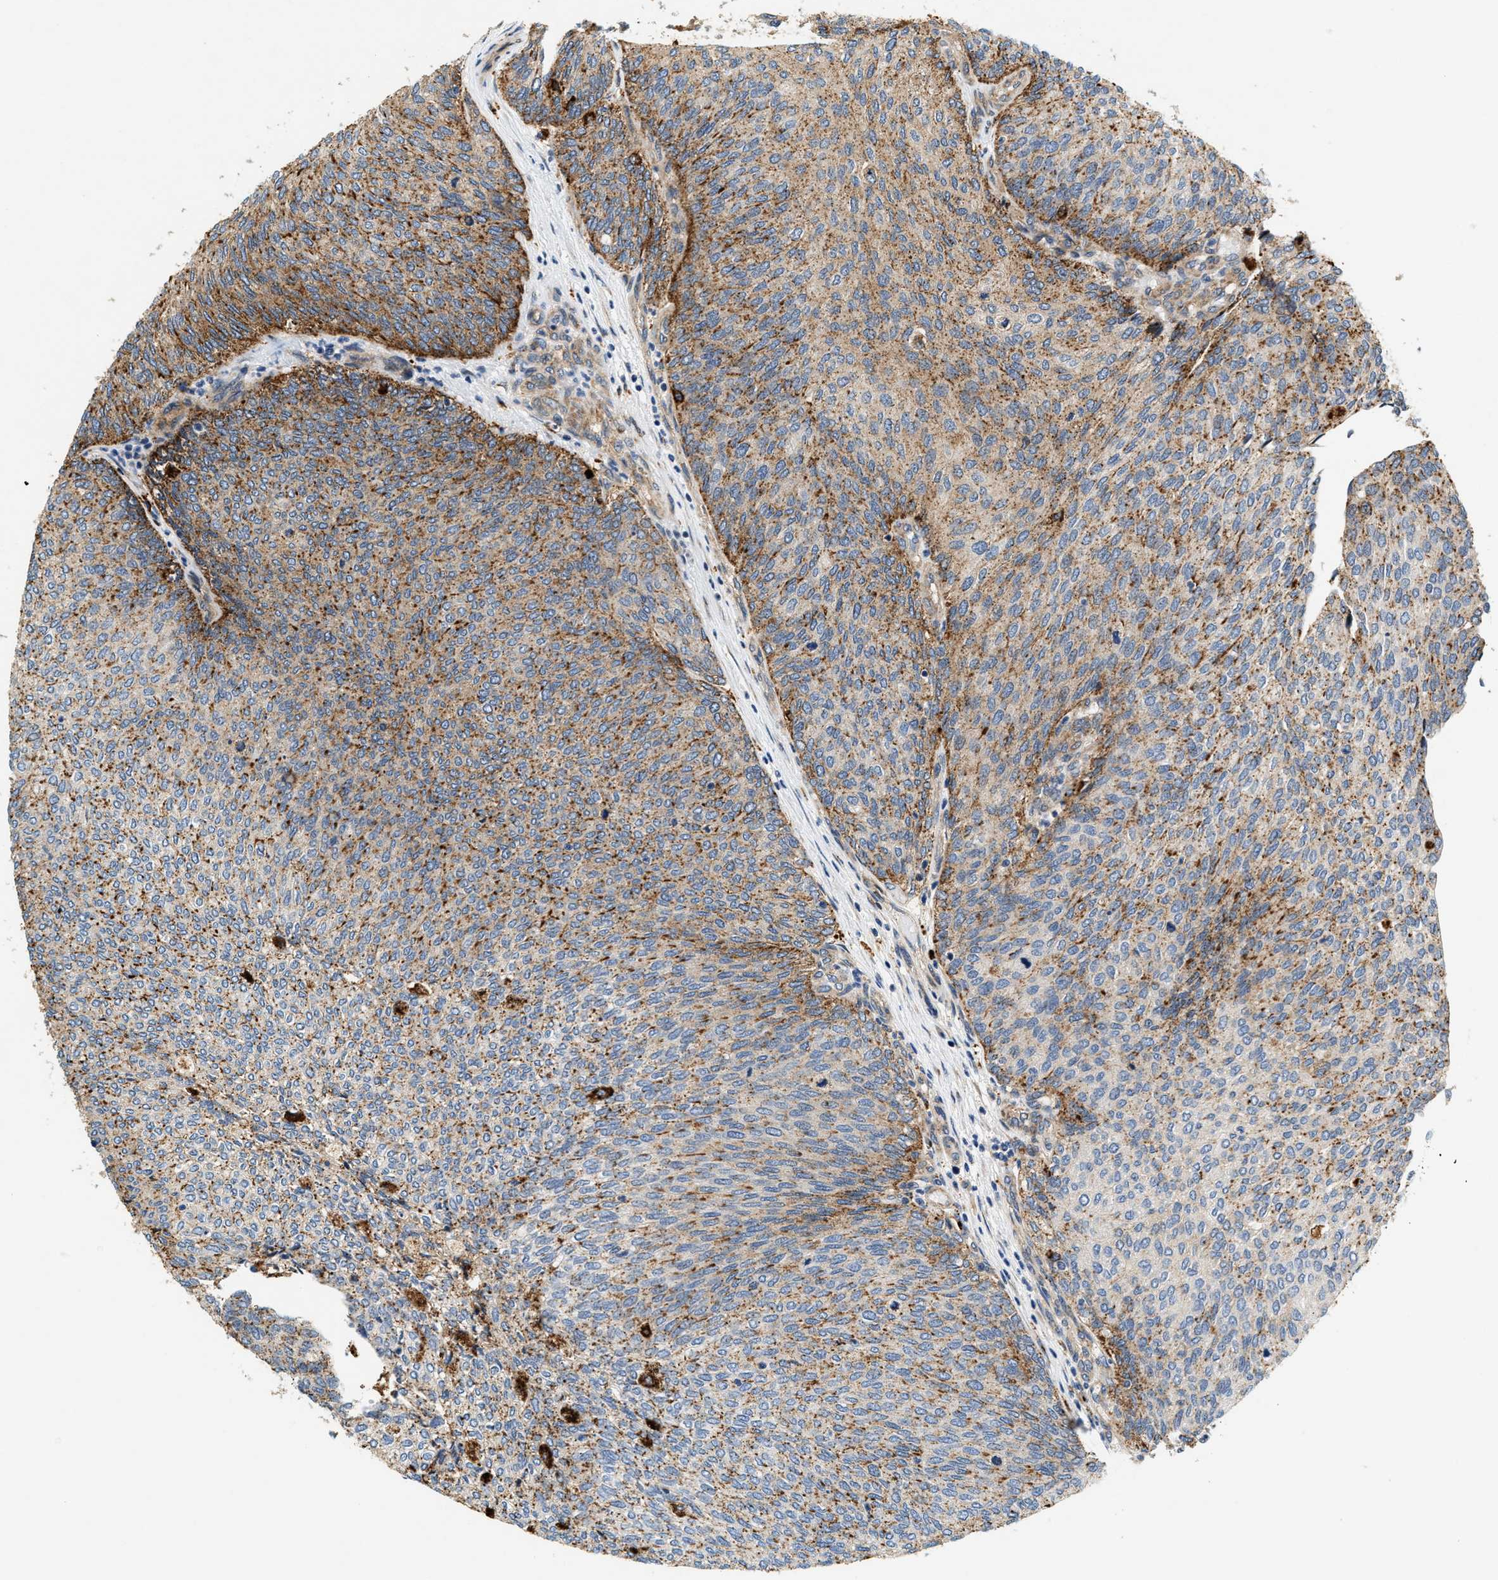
{"staining": {"intensity": "strong", "quantity": "25%-75%", "location": "cytoplasmic/membranous"}, "tissue": "urothelial cancer", "cell_type": "Tumor cells", "image_type": "cancer", "snomed": [{"axis": "morphology", "description": "Urothelial carcinoma, Low grade"}, {"axis": "topography", "description": "Urinary bladder"}], "caption": "Low-grade urothelial carcinoma stained with IHC displays strong cytoplasmic/membranous expression in about 25%-75% of tumor cells.", "gene": "DUSP10", "patient": {"sex": "female", "age": 79}}